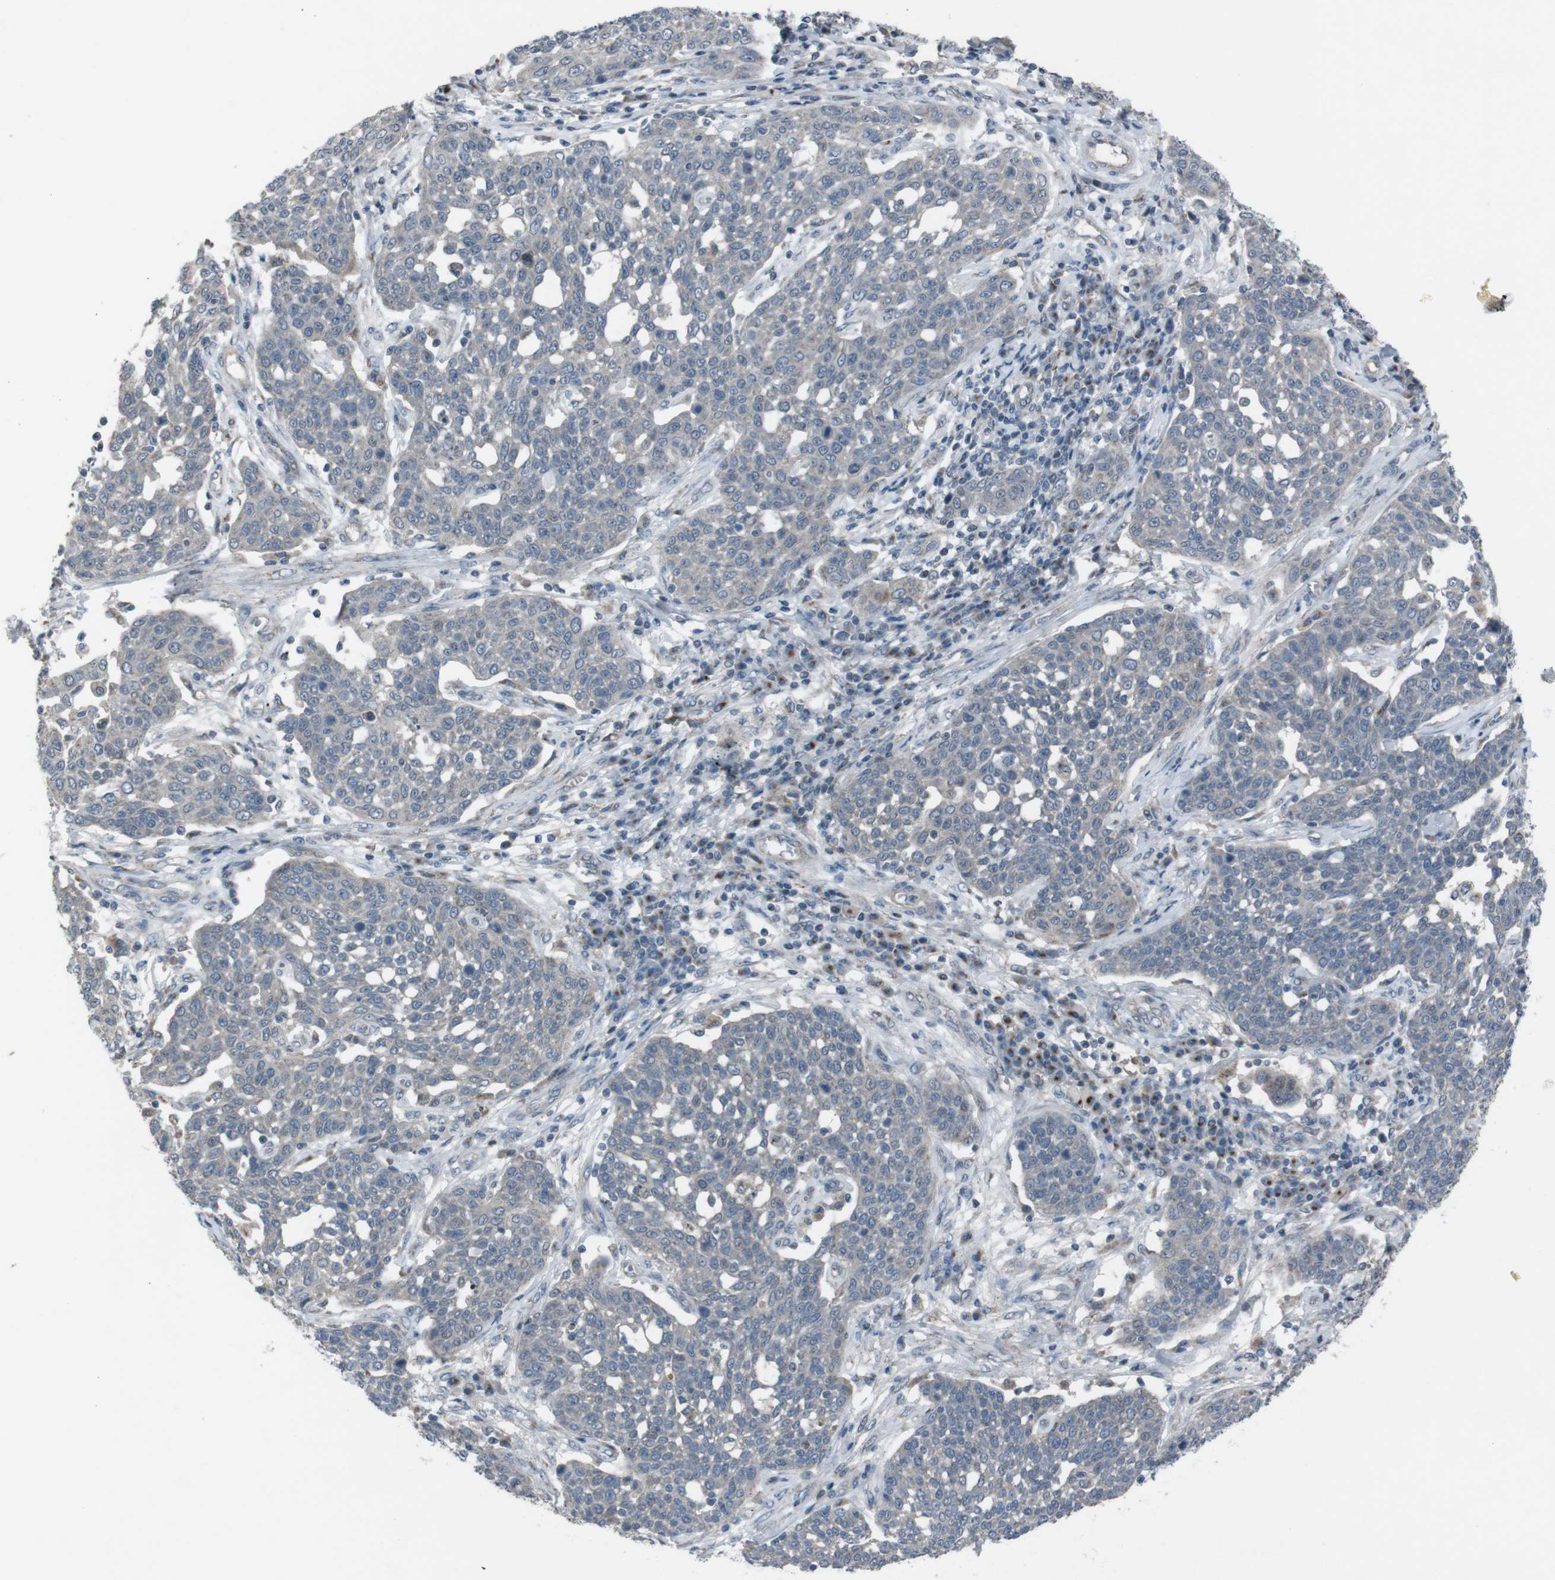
{"staining": {"intensity": "weak", "quantity": "<25%", "location": "cytoplasmic/membranous"}, "tissue": "cervical cancer", "cell_type": "Tumor cells", "image_type": "cancer", "snomed": [{"axis": "morphology", "description": "Squamous cell carcinoma, NOS"}, {"axis": "topography", "description": "Cervix"}], "caption": "This is an immunohistochemistry (IHC) image of cervical cancer (squamous cell carcinoma). There is no positivity in tumor cells.", "gene": "EFNA5", "patient": {"sex": "female", "age": 34}}